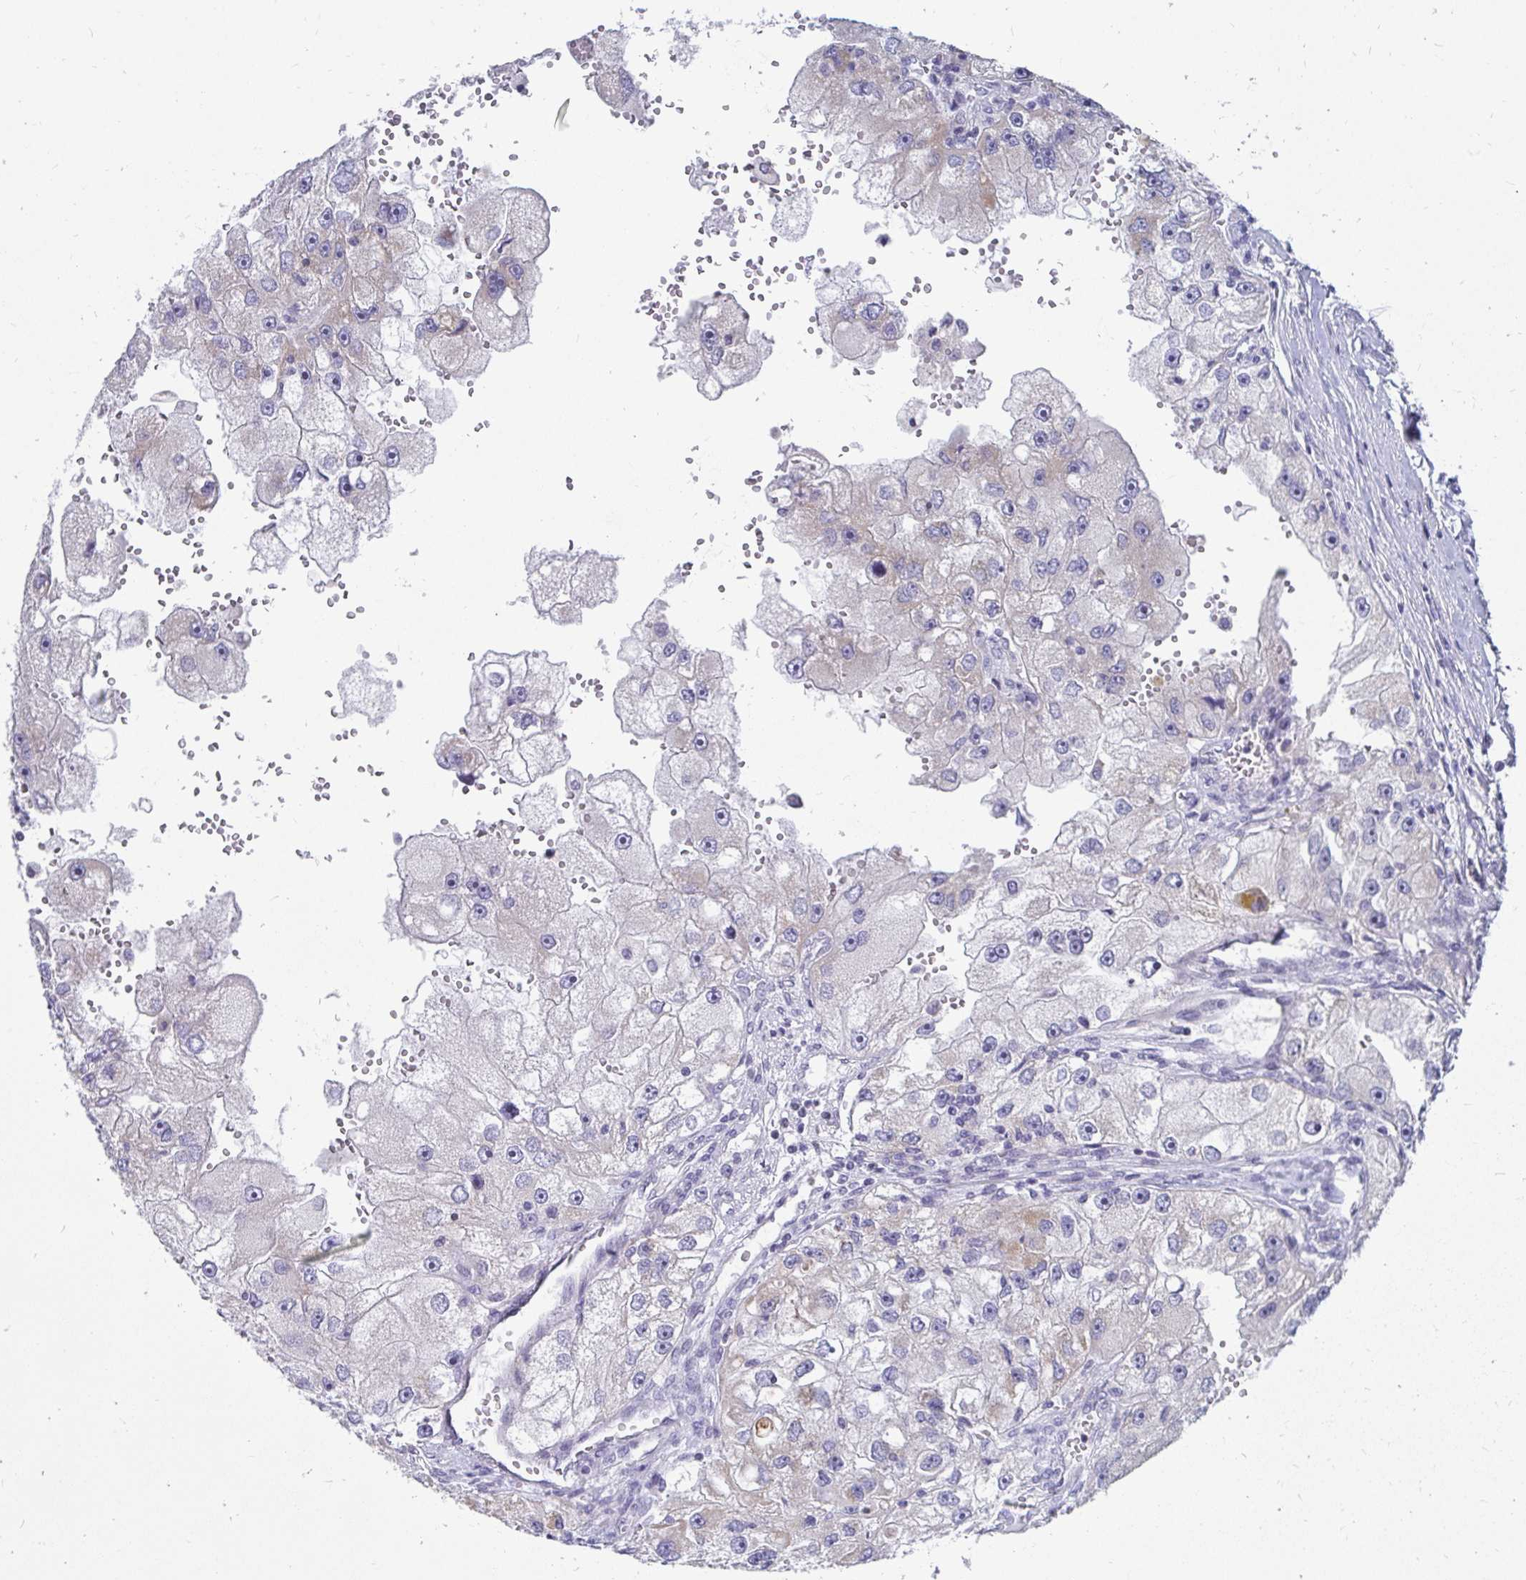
{"staining": {"intensity": "weak", "quantity": "25%-75%", "location": "cytoplasmic/membranous"}, "tissue": "renal cancer", "cell_type": "Tumor cells", "image_type": "cancer", "snomed": [{"axis": "morphology", "description": "Adenocarcinoma, NOS"}, {"axis": "topography", "description": "Kidney"}], "caption": "The histopathology image demonstrates immunohistochemical staining of renal cancer (adenocarcinoma). There is weak cytoplasmic/membranous expression is present in about 25%-75% of tumor cells. The protein of interest is shown in brown color, while the nuclei are stained blue.", "gene": "EXOC5", "patient": {"sex": "male", "age": 63}}